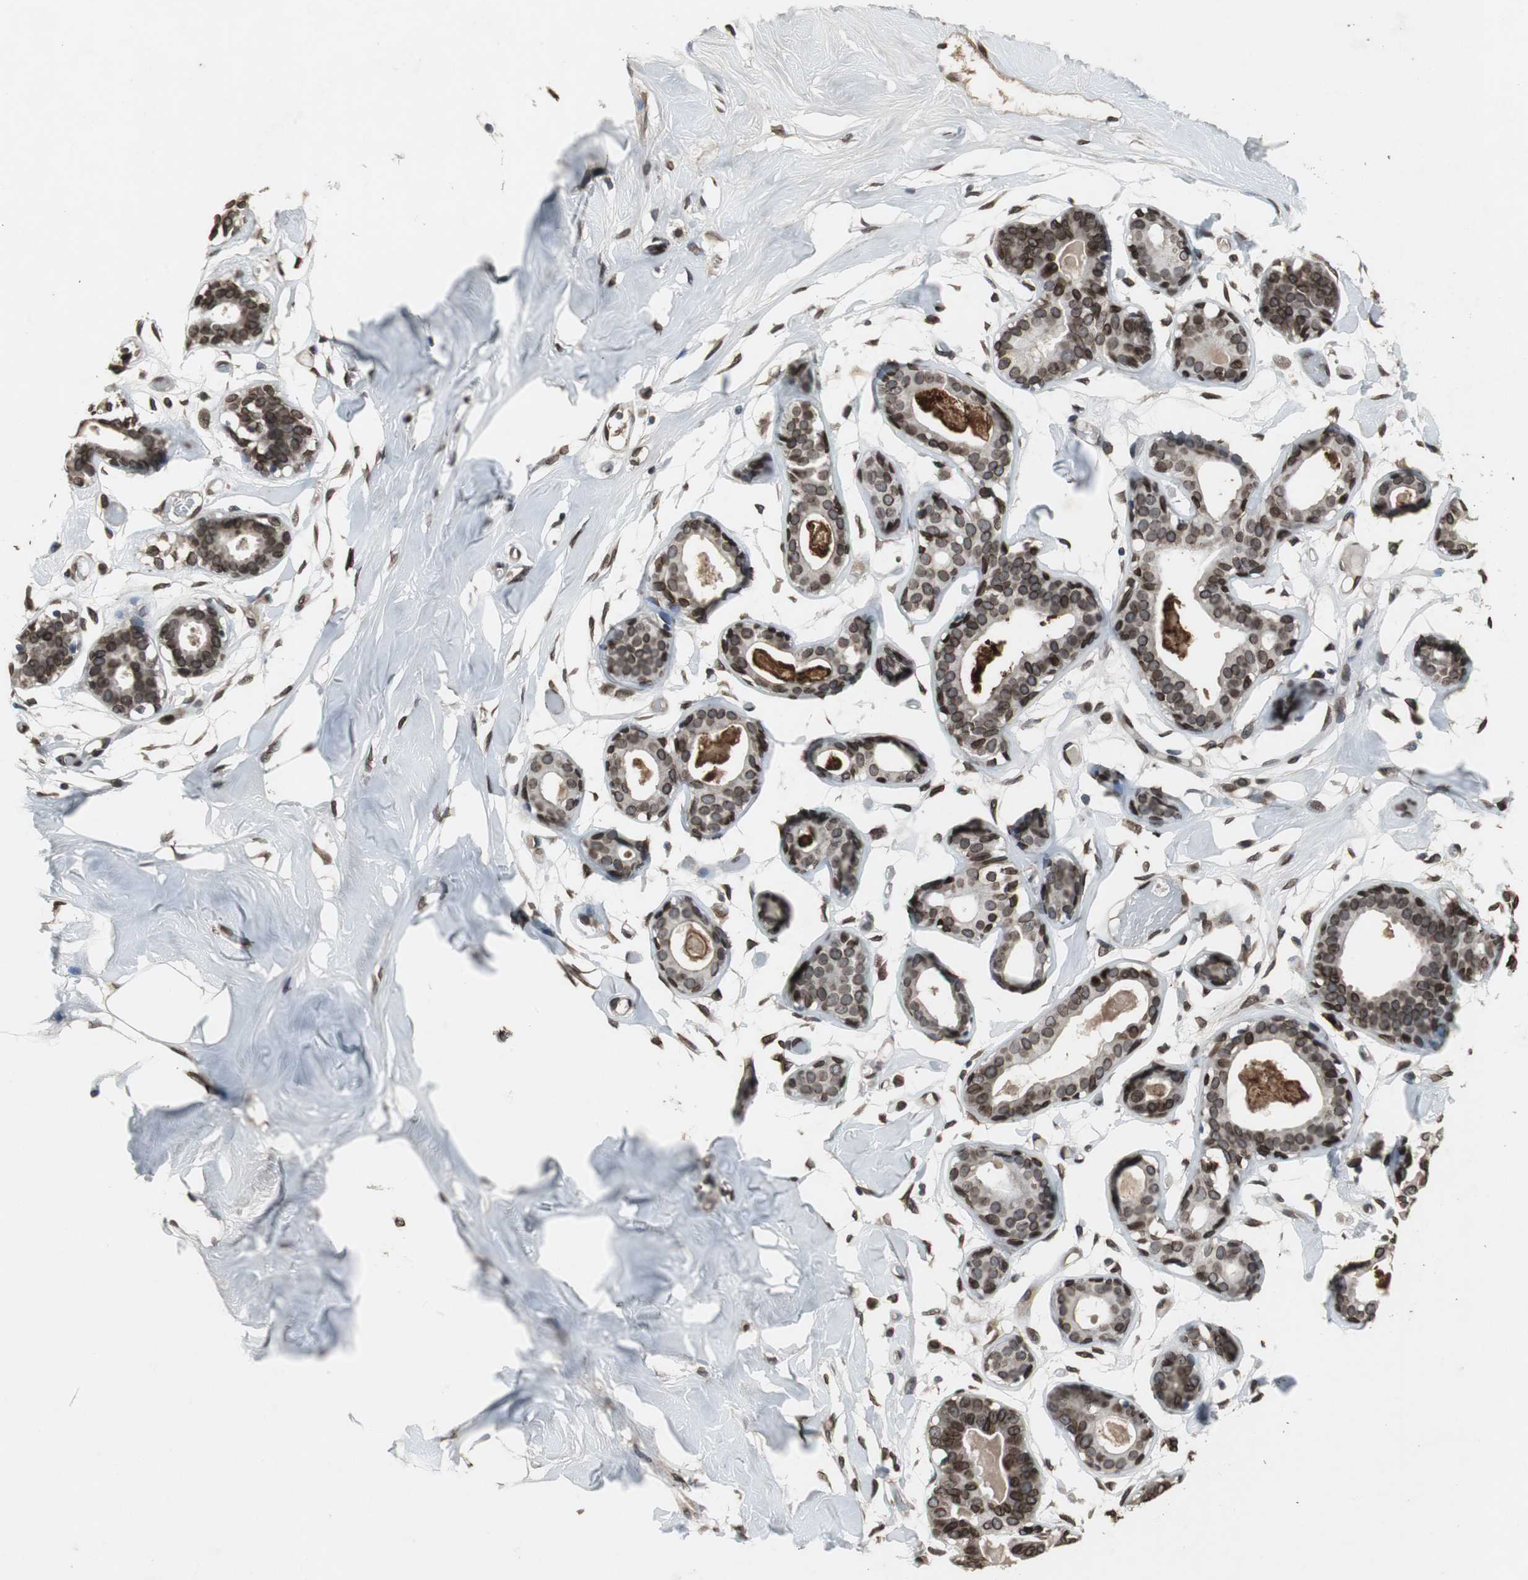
{"staining": {"intensity": "moderate", "quantity": ">75%", "location": "nuclear"}, "tissue": "breast", "cell_type": "Adipocytes", "image_type": "normal", "snomed": [{"axis": "morphology", "description": "Normal tissue, NOS"}, {"axis": "topography", "description": "Breast"}, {"axis": "topography", "description": "Soft tissue"}], "caption": "Breast was stained to show a protein in brown. There is medium levels of moderate nuclear expression in approximately >75% of adipocytes. The staining was performed using DAB (3,3'-diaminobenzidine) to visualize the protein expression in brown, while the nuclei were stained in blue with hematoxylin (Magnification: 20x).", "gene": "LMNA", "patient": {"sex": "female", "age": 25}}